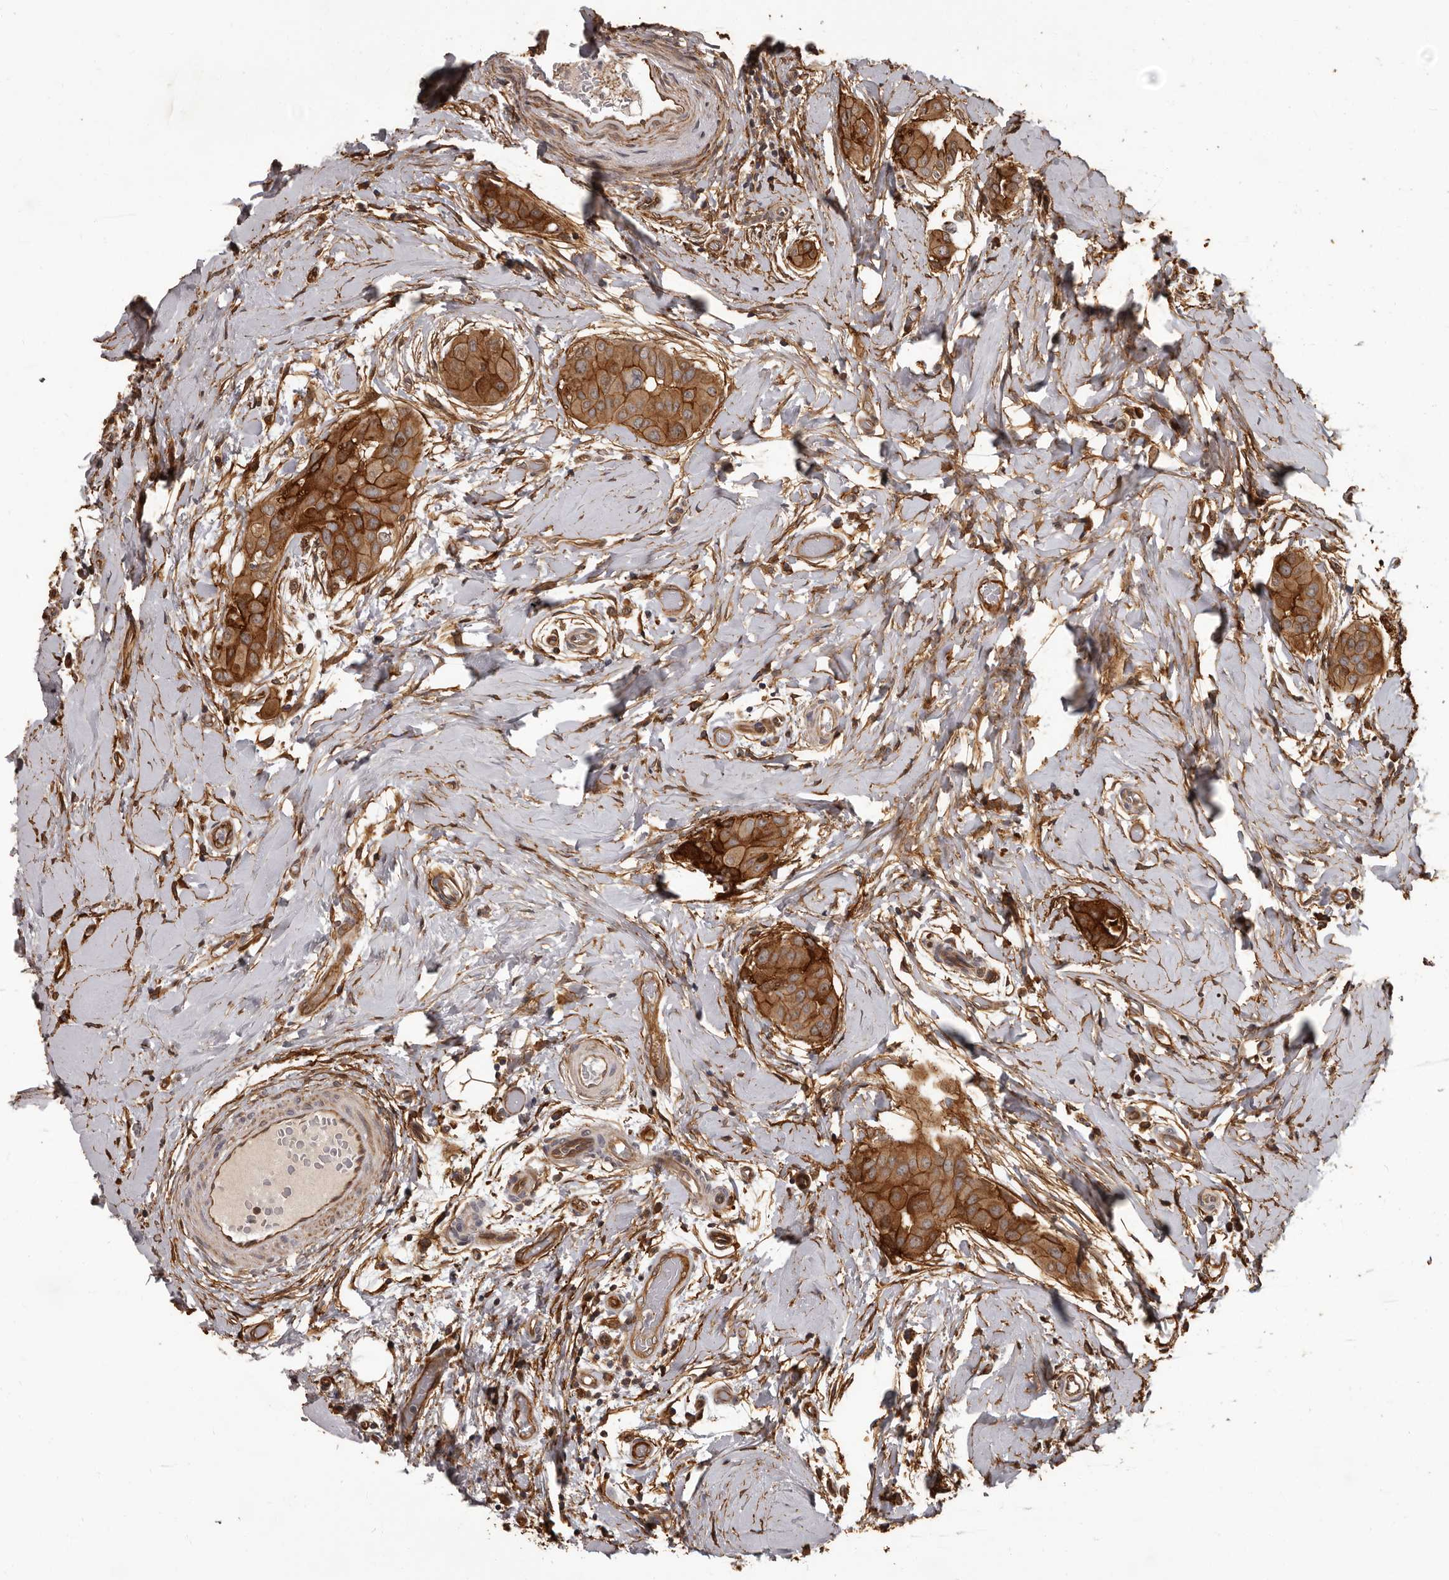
{"staining": {"intensity": "strong", "quantity": ">75%", "location": "cytoplasmic/membranous"}, "tissue": "thyroid cancer", "cell_type": "Tumor cells", "image_type": "cancer", "snomed": [{"axis": "morphology", "description": "Papillary adenocarcinoma, NOS"}, {"axis": "topography", "description": "Thyroid gland"}], "caption": "A brown stain labels strong cytoplasmic/membranous staining of a protein in thyroid cancer tumor cells.", "gene": "SLITRK6", "patient": {"sex": "male", "age": 33}}